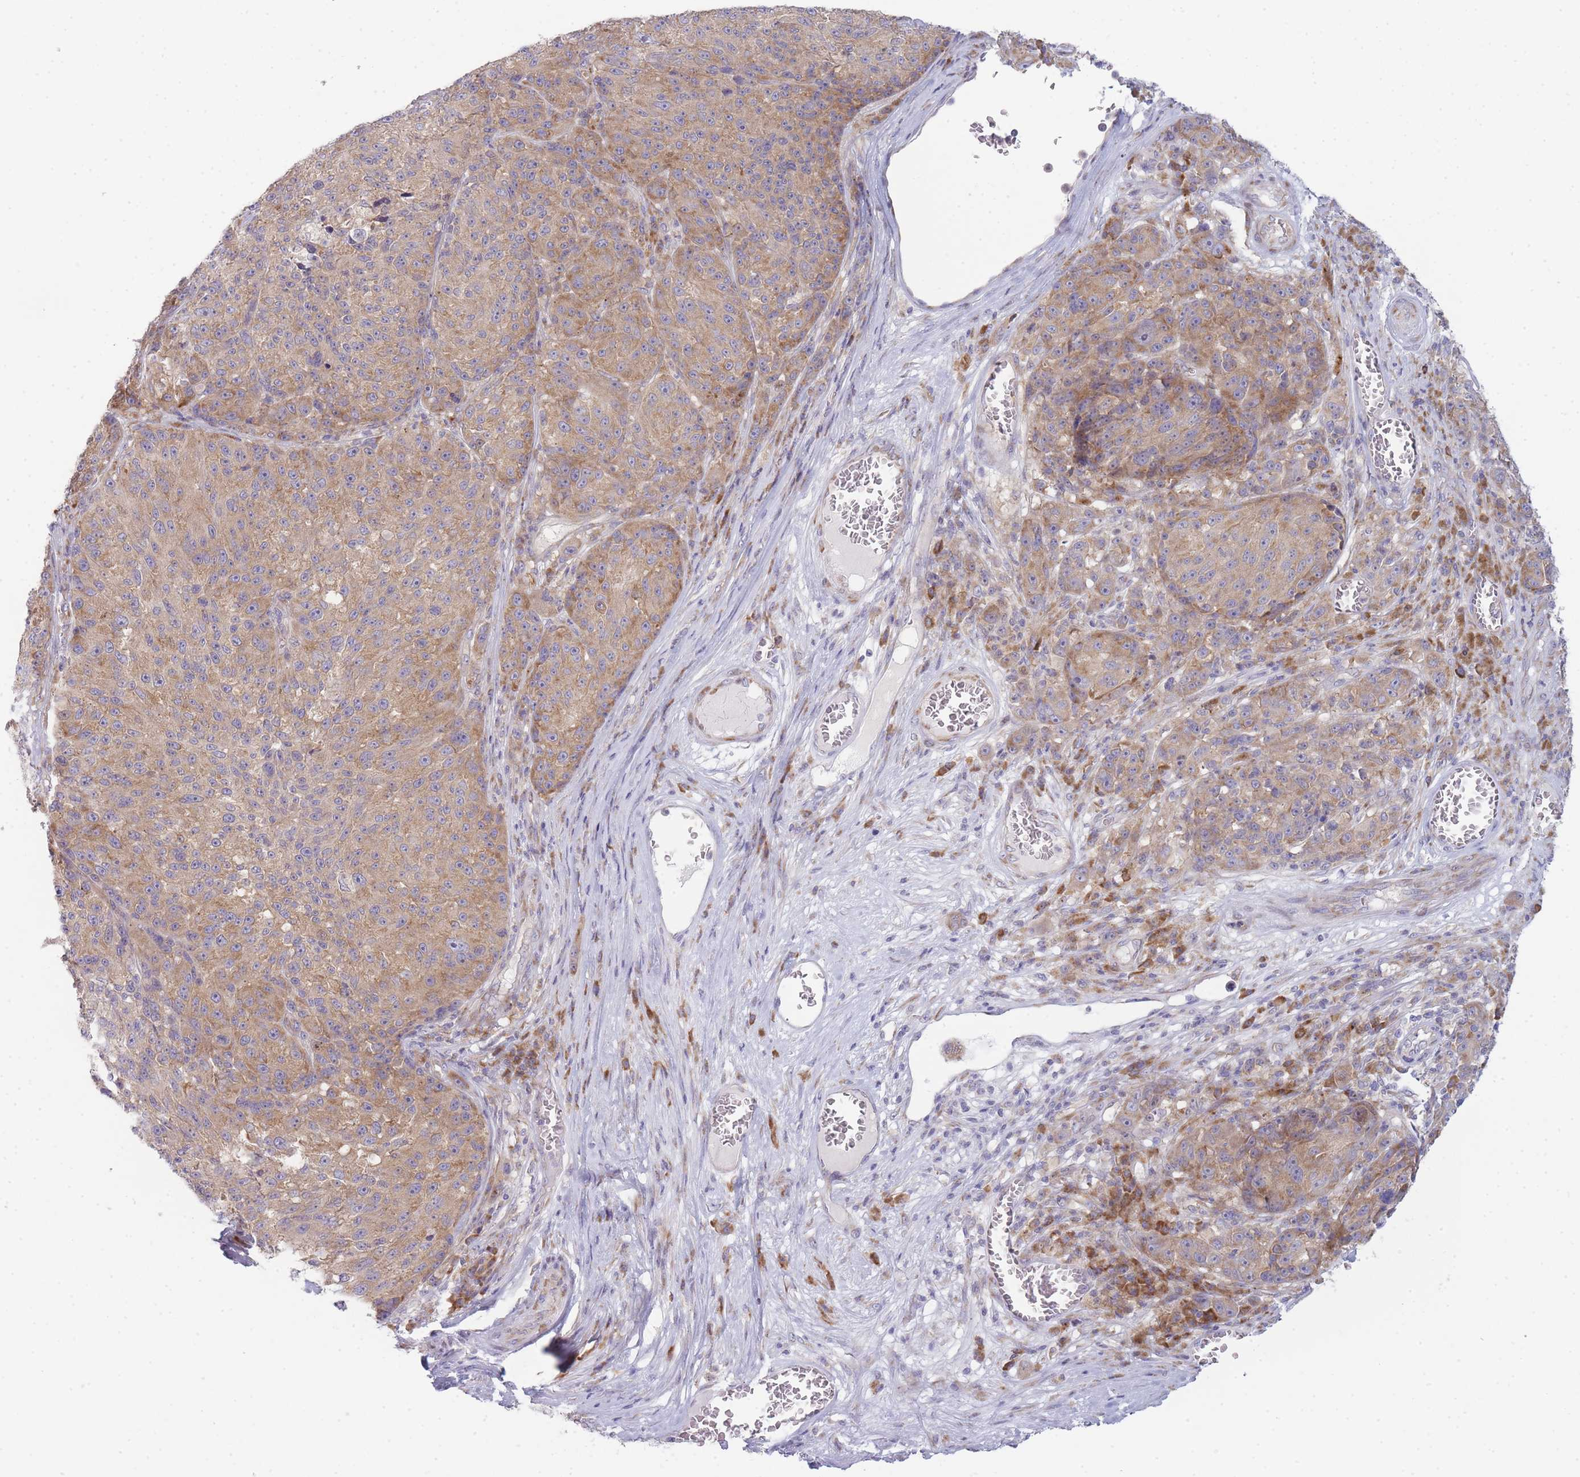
{"staining": {"intensity": "moderate", "quantity": ">75%", "location": "cytoplasmic/membranous"}, "tissue": "melanoma", "cell_type": "Tumor cells", "image_type": "cancer", "snomed": [{"axis": "morphology", "description": "Malignant melanoma, NOS"}, {"axis": "topography", "description": "Skin"}], "caption": "Brown immunohistochemical staining in human malignant melanoma displays moderate cytoplasmic/membranous expression in about >75% of tumor cells.", "gene": "OR5L2", "patient": {"sex": "male", "age": 53}}